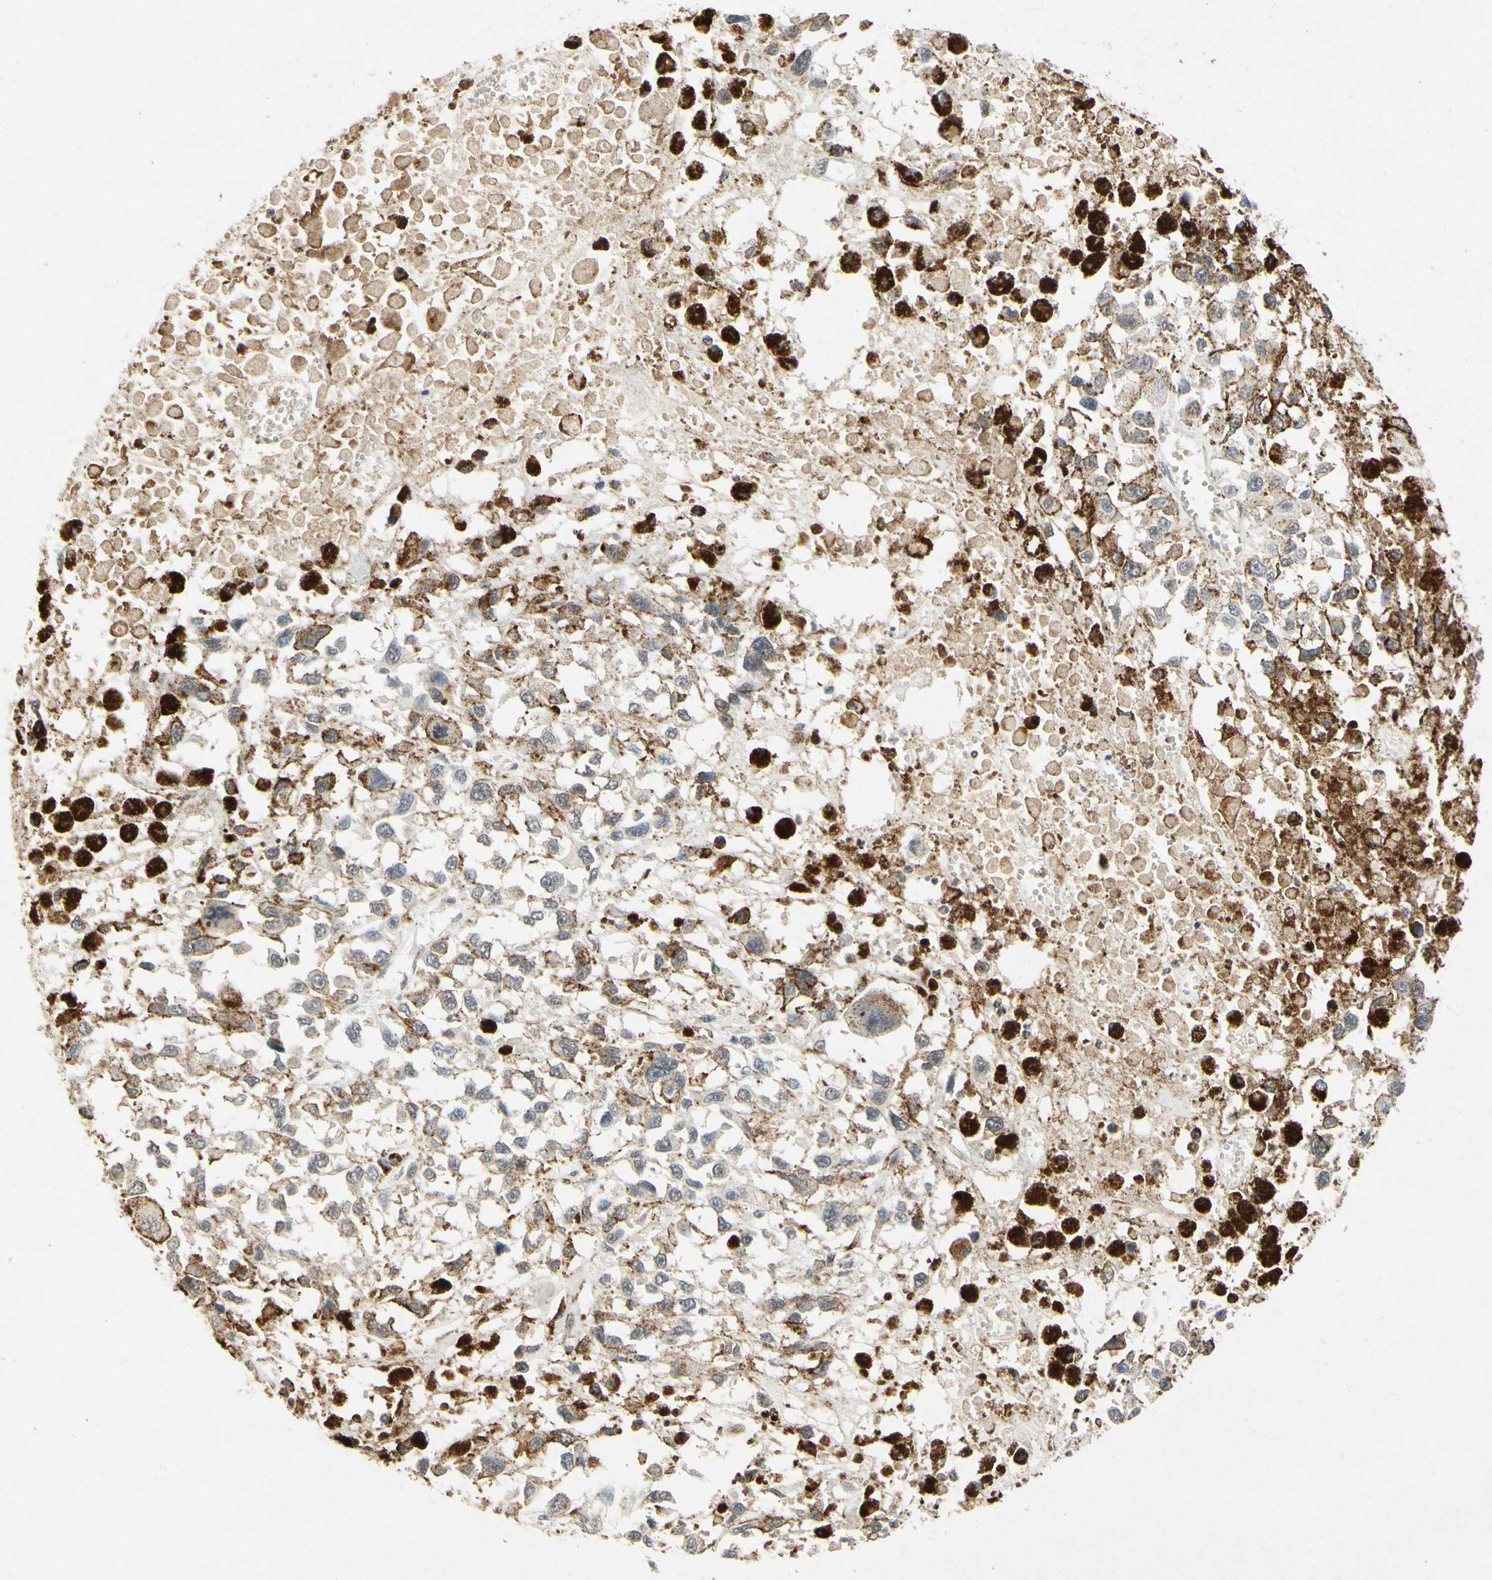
{"staining": {"intensity": "moderate", "quantity": "25%-75%", "location": "cytoplasmic/membranous"}, "tissue": "melanoma", "cell_type": "Tumor cells", "image_type": "cancer", "snomed": [{"axis": "morphology", "description": "Malignant melanoma, Metastatic site"}, {"axis": "topography", "description": "Lymph node"}], "caption": "Protein expression analysis of malignant melanoma (metastatic site) shows moderate cytoplasmic/membranous staining in about 25%-75% of tumor cells.", "gene": "CP", "patient": {"sex": "male", "age": 59}}